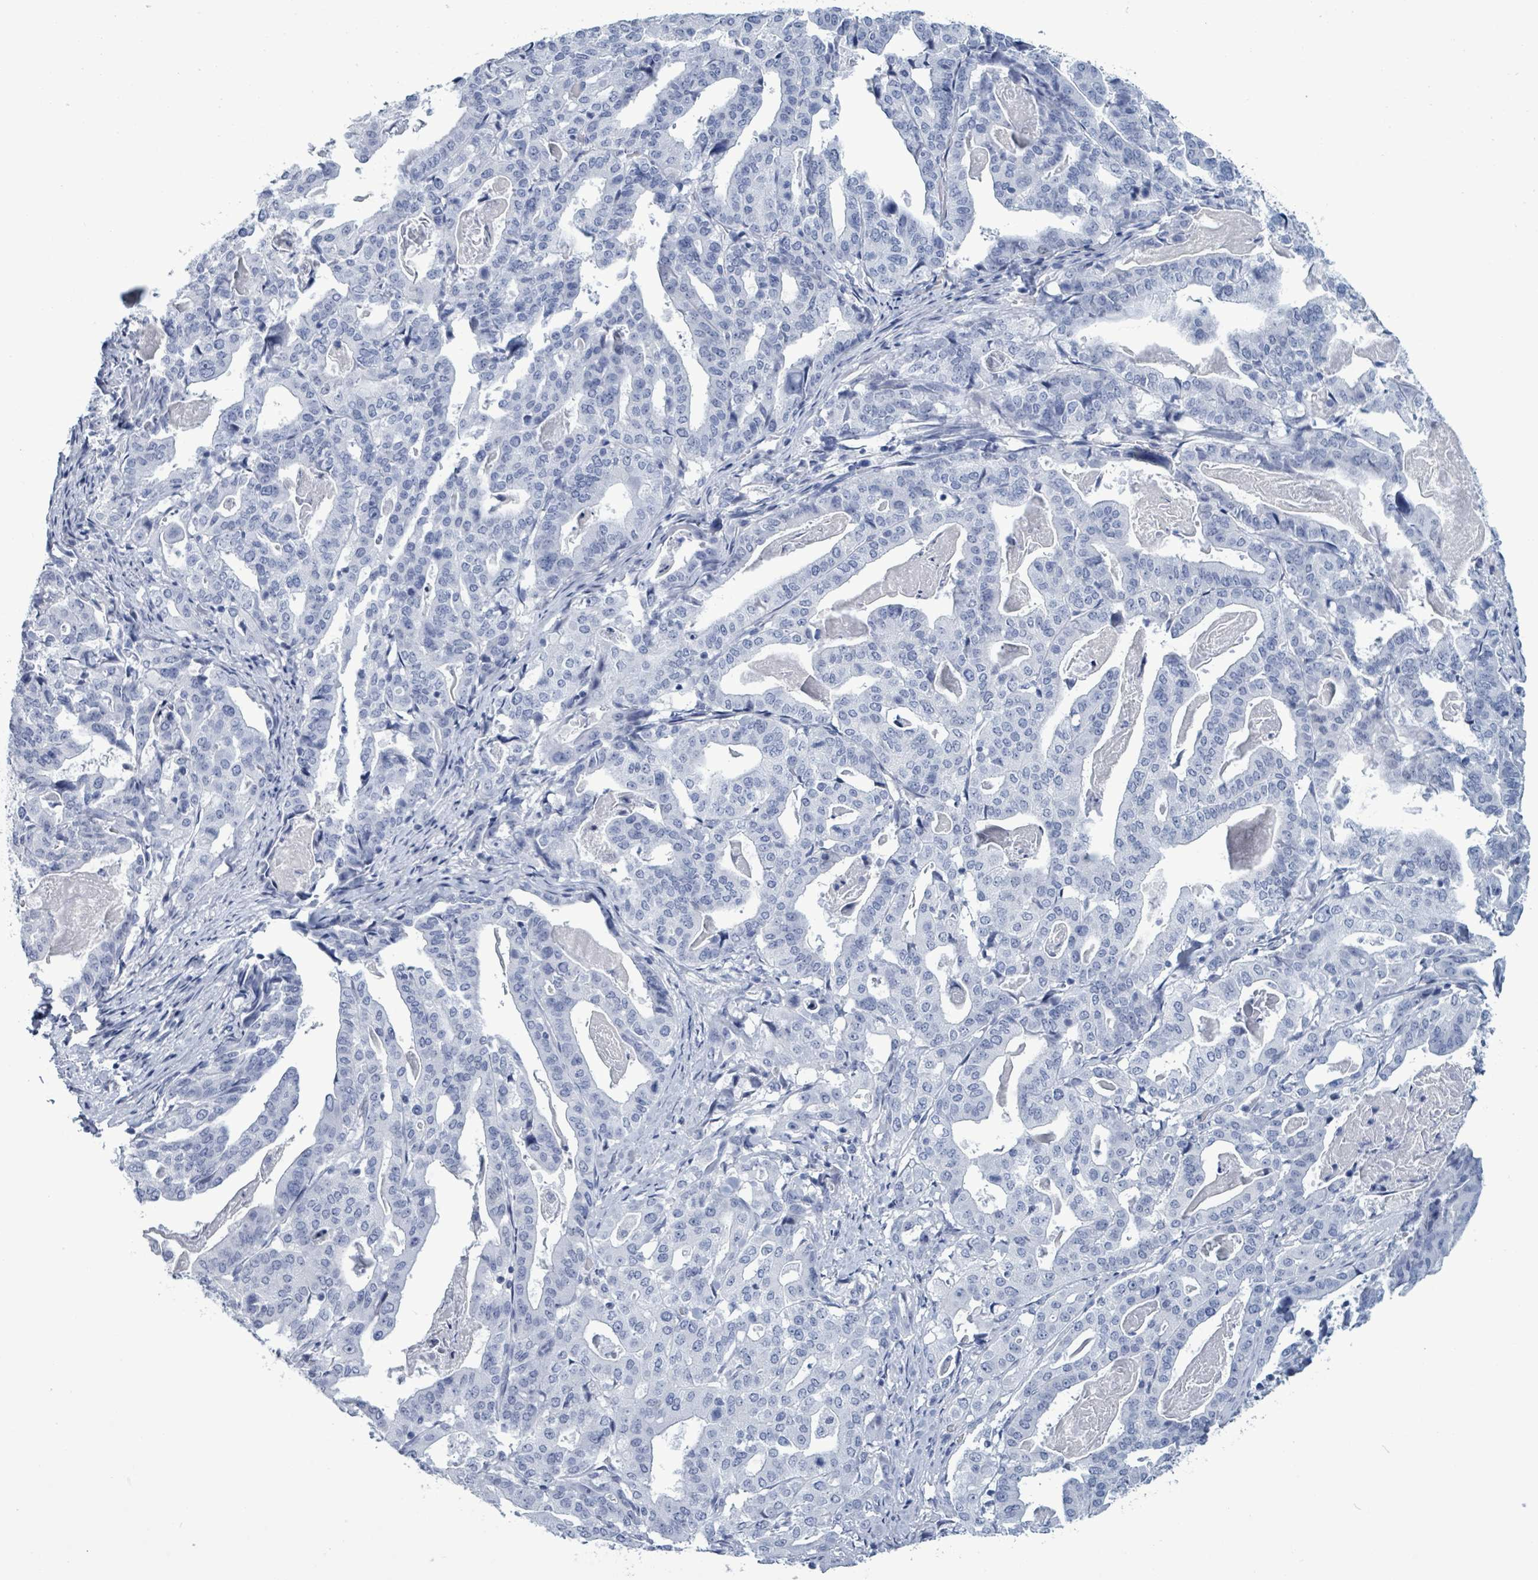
{"staining": {"intensity": "negative", "quantity": "none", "location": "none"}, "tissue": "stomach cancer", "cell_type": "Tumor cells", "image_type": "cancer", "snomed": [{"axis": "morphology", "description": "Adenocarcinoma, NOS"}, {"axis": "topography", "description": "Stomach"}], "caption": "Immunohistochemistry histopathology image of neoplastic tissue: human stomach adenocarcinoma stained with DAB (3,3'-diaminobenzidine) demonstrates no significant protein staining in tumor cells.", "gene": "NKX2-1", "patient": {"sex": "male", "age": 48}}